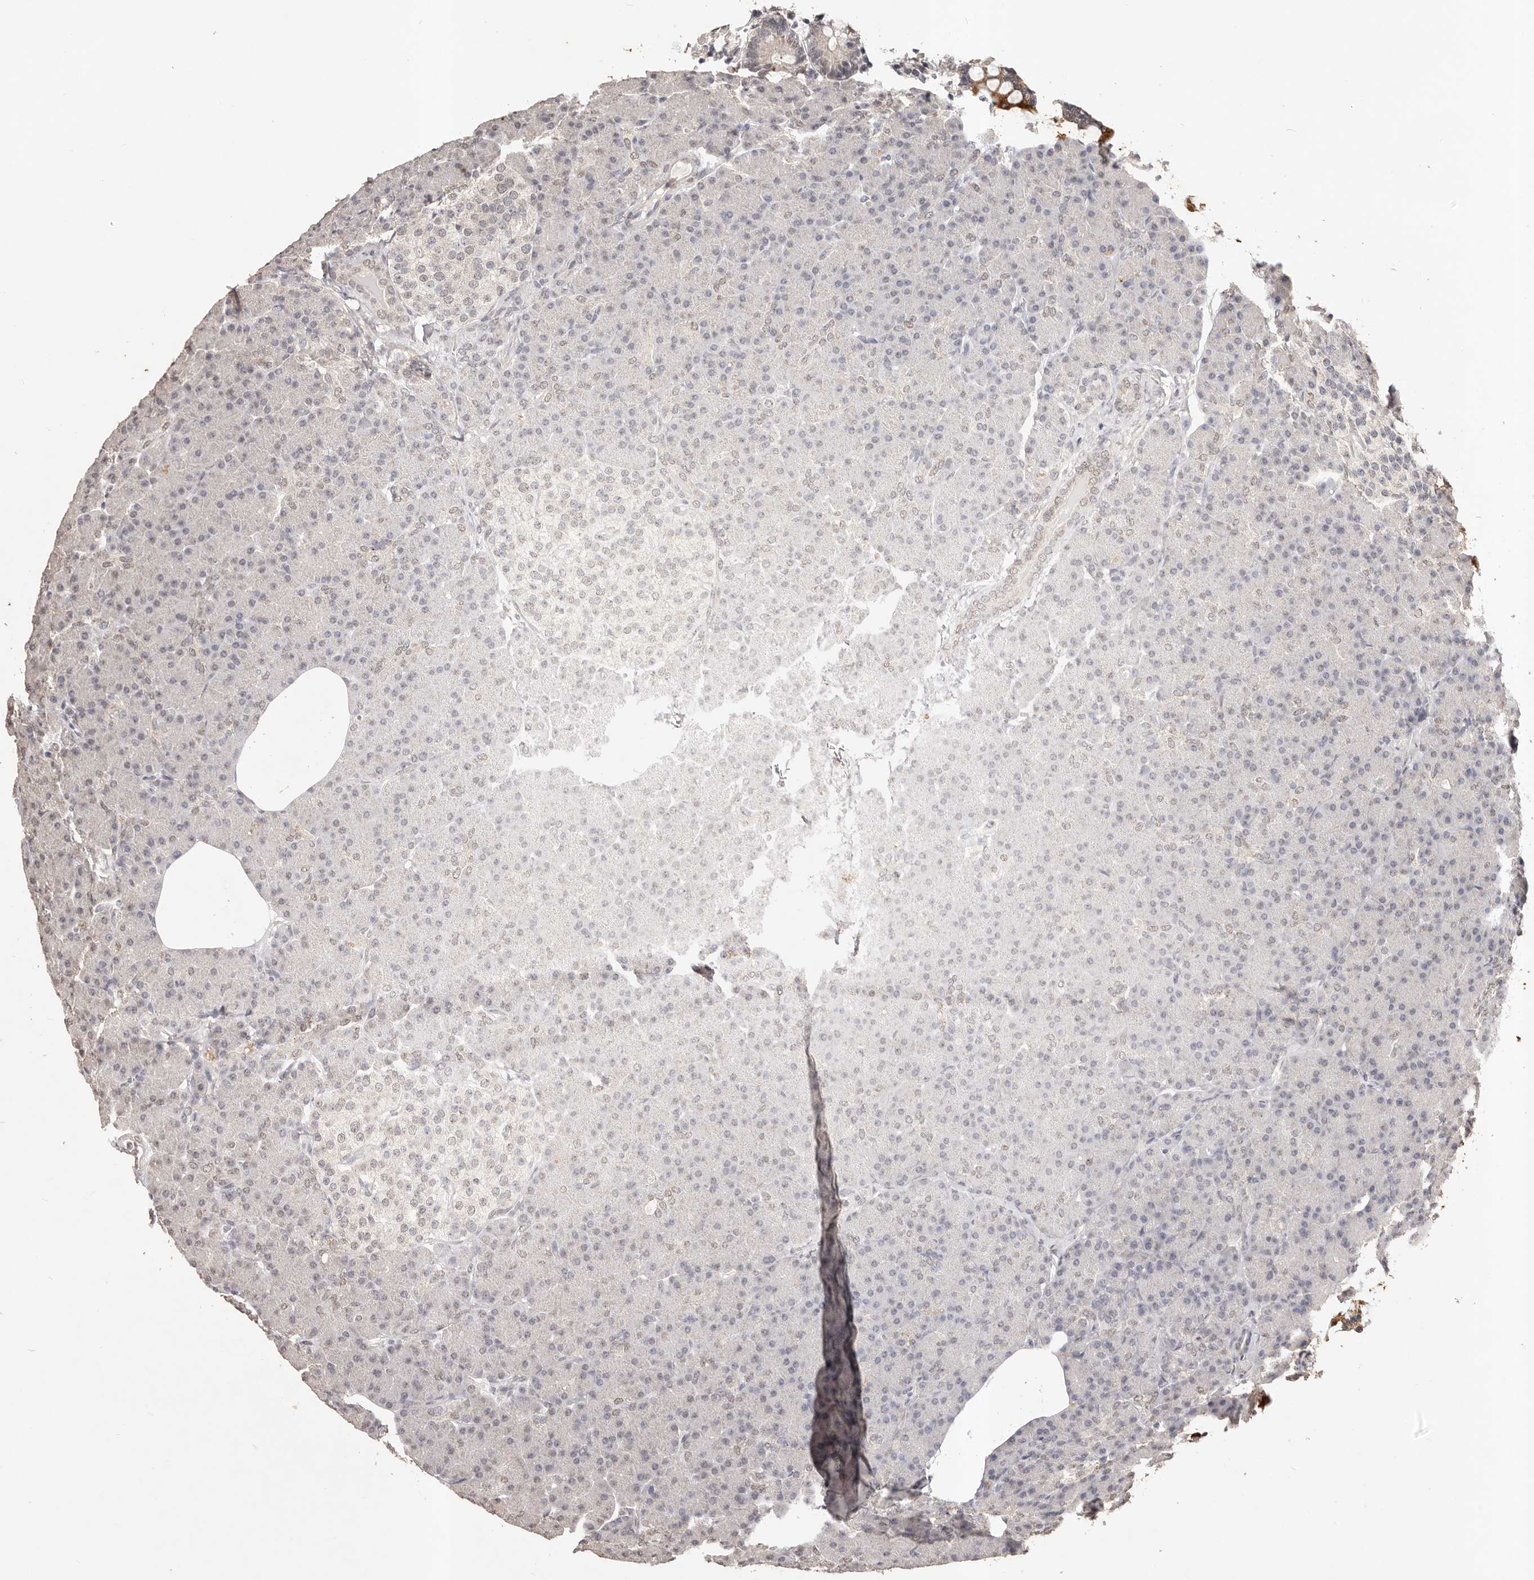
{"staining": {"intensity": "moderate", "quantity": "<25%", "location": "nuclear"}, "tissue": "pancreas", "cell_type": "Exocrine glandular cells", "image_type": "normal", "snomed": [{"axis": "morphology", "description": "Normal tissue, NOS"}, {"axis": "topography", "description": "Pancreas"}], "caption": "Immunohistochemistry micrograph of unremarkable pancreas stained for a protein (brown), which exhibits low levels of moderate nuclear expression in approximately <25% of exocrine glandular cells.", "gene": "RPS6KA5", "patient": {"sex": "female", "age": 43}}